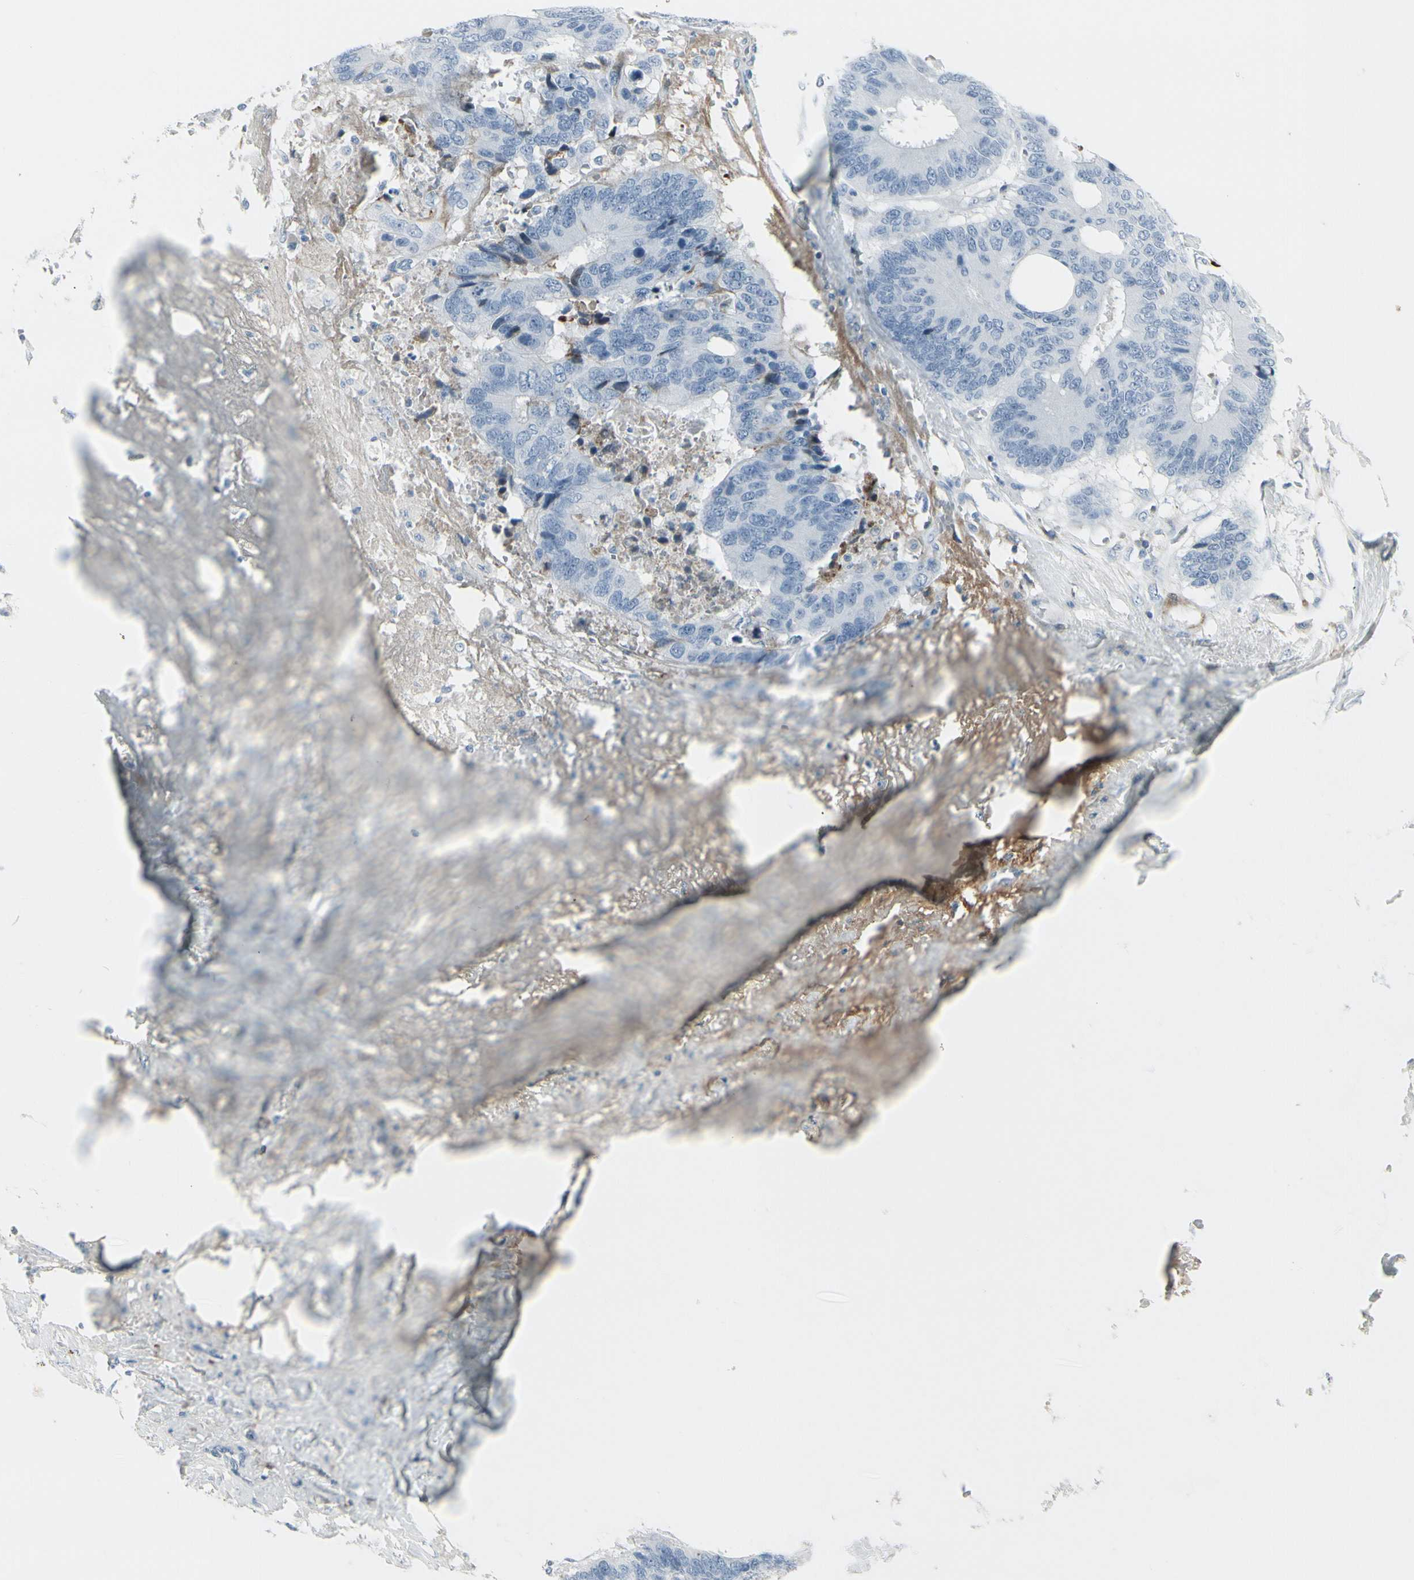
{"staining": {"intensity": "moderate", "quantity": "<25%", "location": "cytoplasmic/membranous"}, "tissue": "colorectal cancer", "cell_type": "Tumor cells", "image_type": "cancer", "snomed": [{"axis": "morphology", "description": "Adenocarcinoma, NOS"}, {"axis": "topography", "description": "Rectum"}], "caption": "Brown immunohistochemical staining in colorectal adenocarcinoma reveals moderate cytoplasmic/membranous positivity in approximately <25% of tumor cells.", "gene": "IGHG1", "patient": {"sex": "male", "age": 55}}